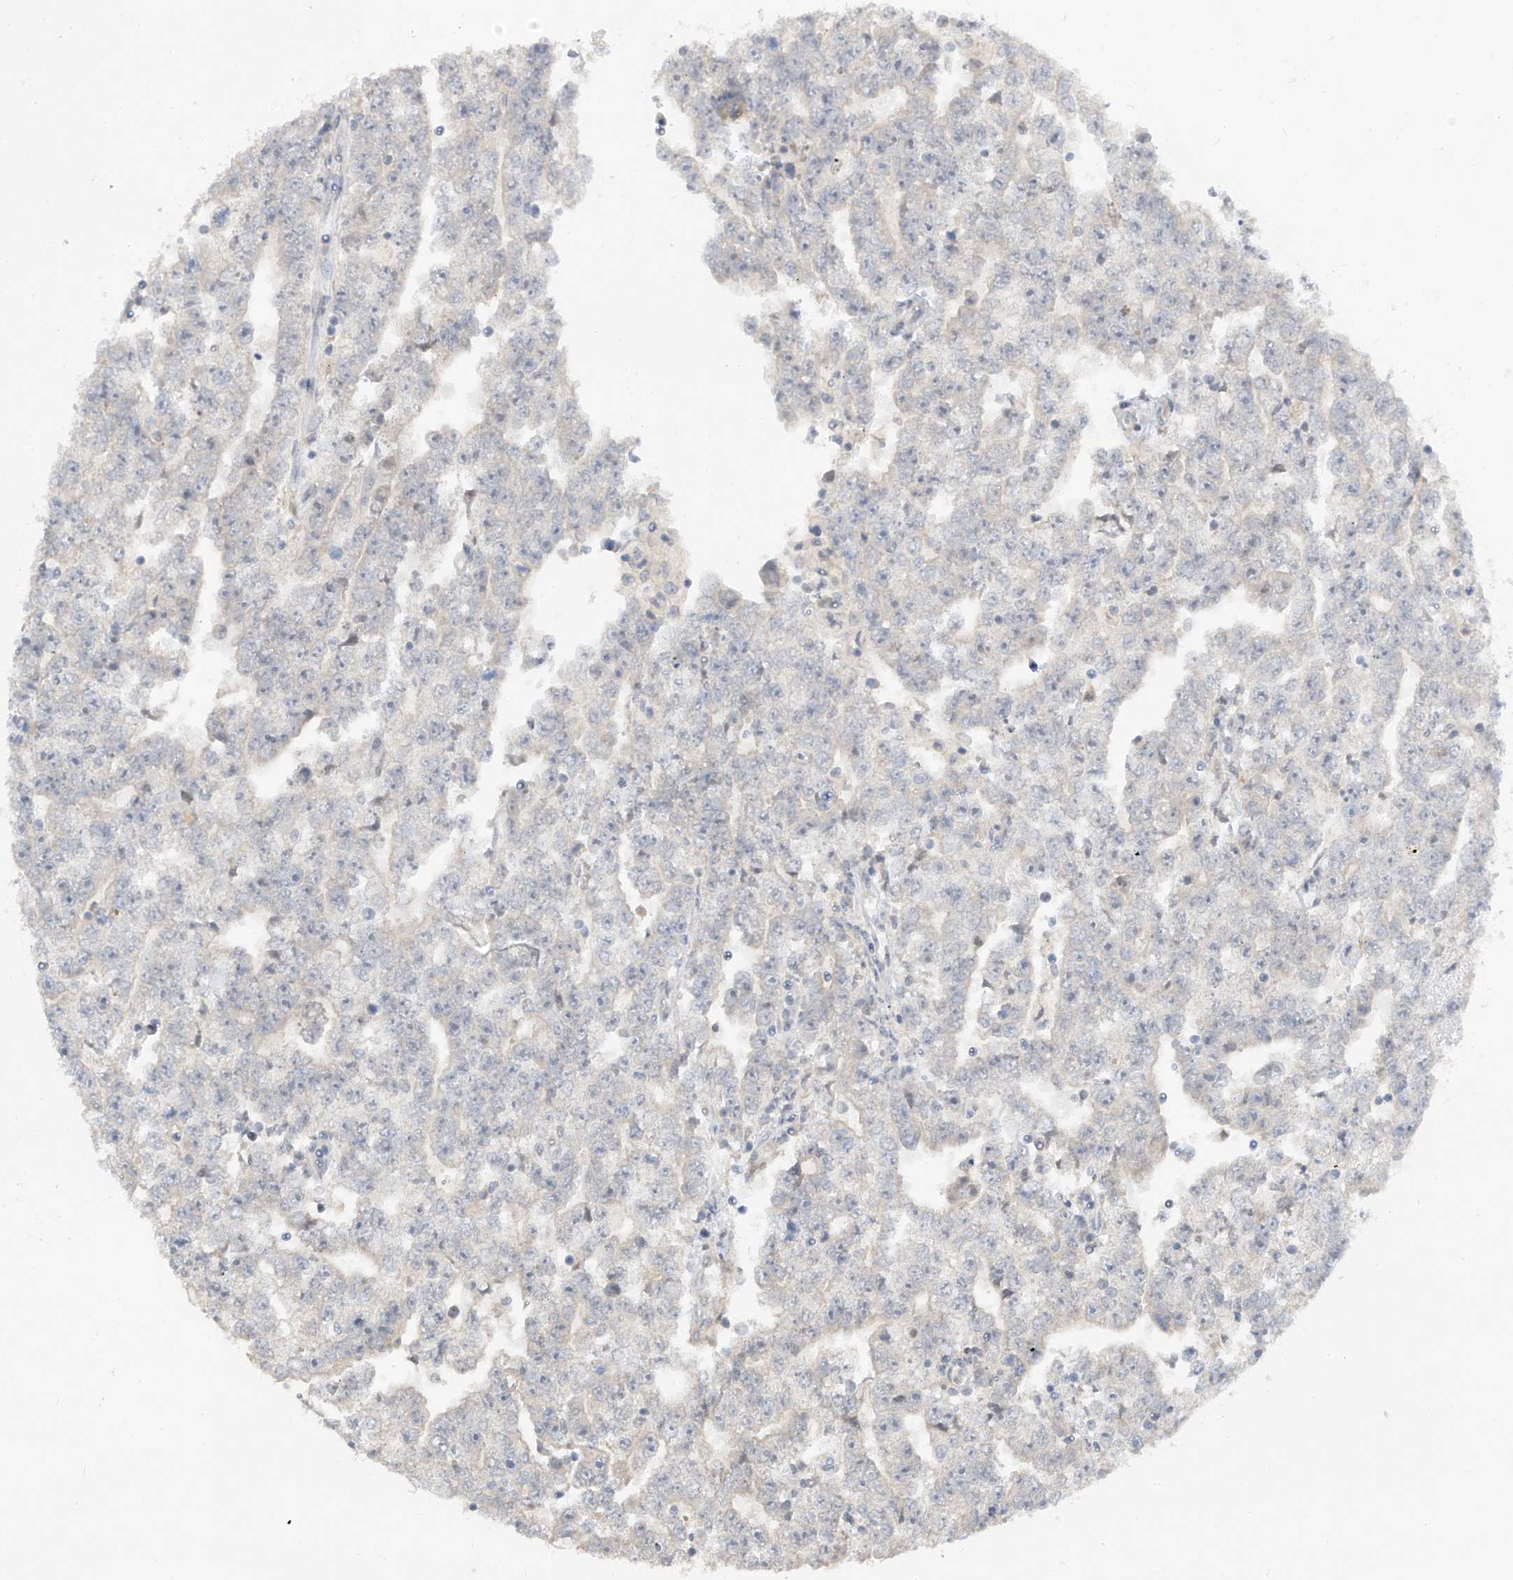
{"staining": {"intensity": "negative", "quantity": "none", "location": "none"}, "tissue": "testis cancer", "cell_type": "Tumor cells", "image_type": "cancer", "snomed": [{"axis": "morphology", "description": "Carcinoma, Embryonal, NOS"}, {"axis": "topography", "description": "Testis"}], "caption": "IHC of human testis cancer (embryonal carcinoma) reveals no expression in tumor cells. (DAB (3,3'-diaminobenzidine) IHC, high magnification).", "gene": "METAP1D", "patient": {"sex": "male", "age": 25}}